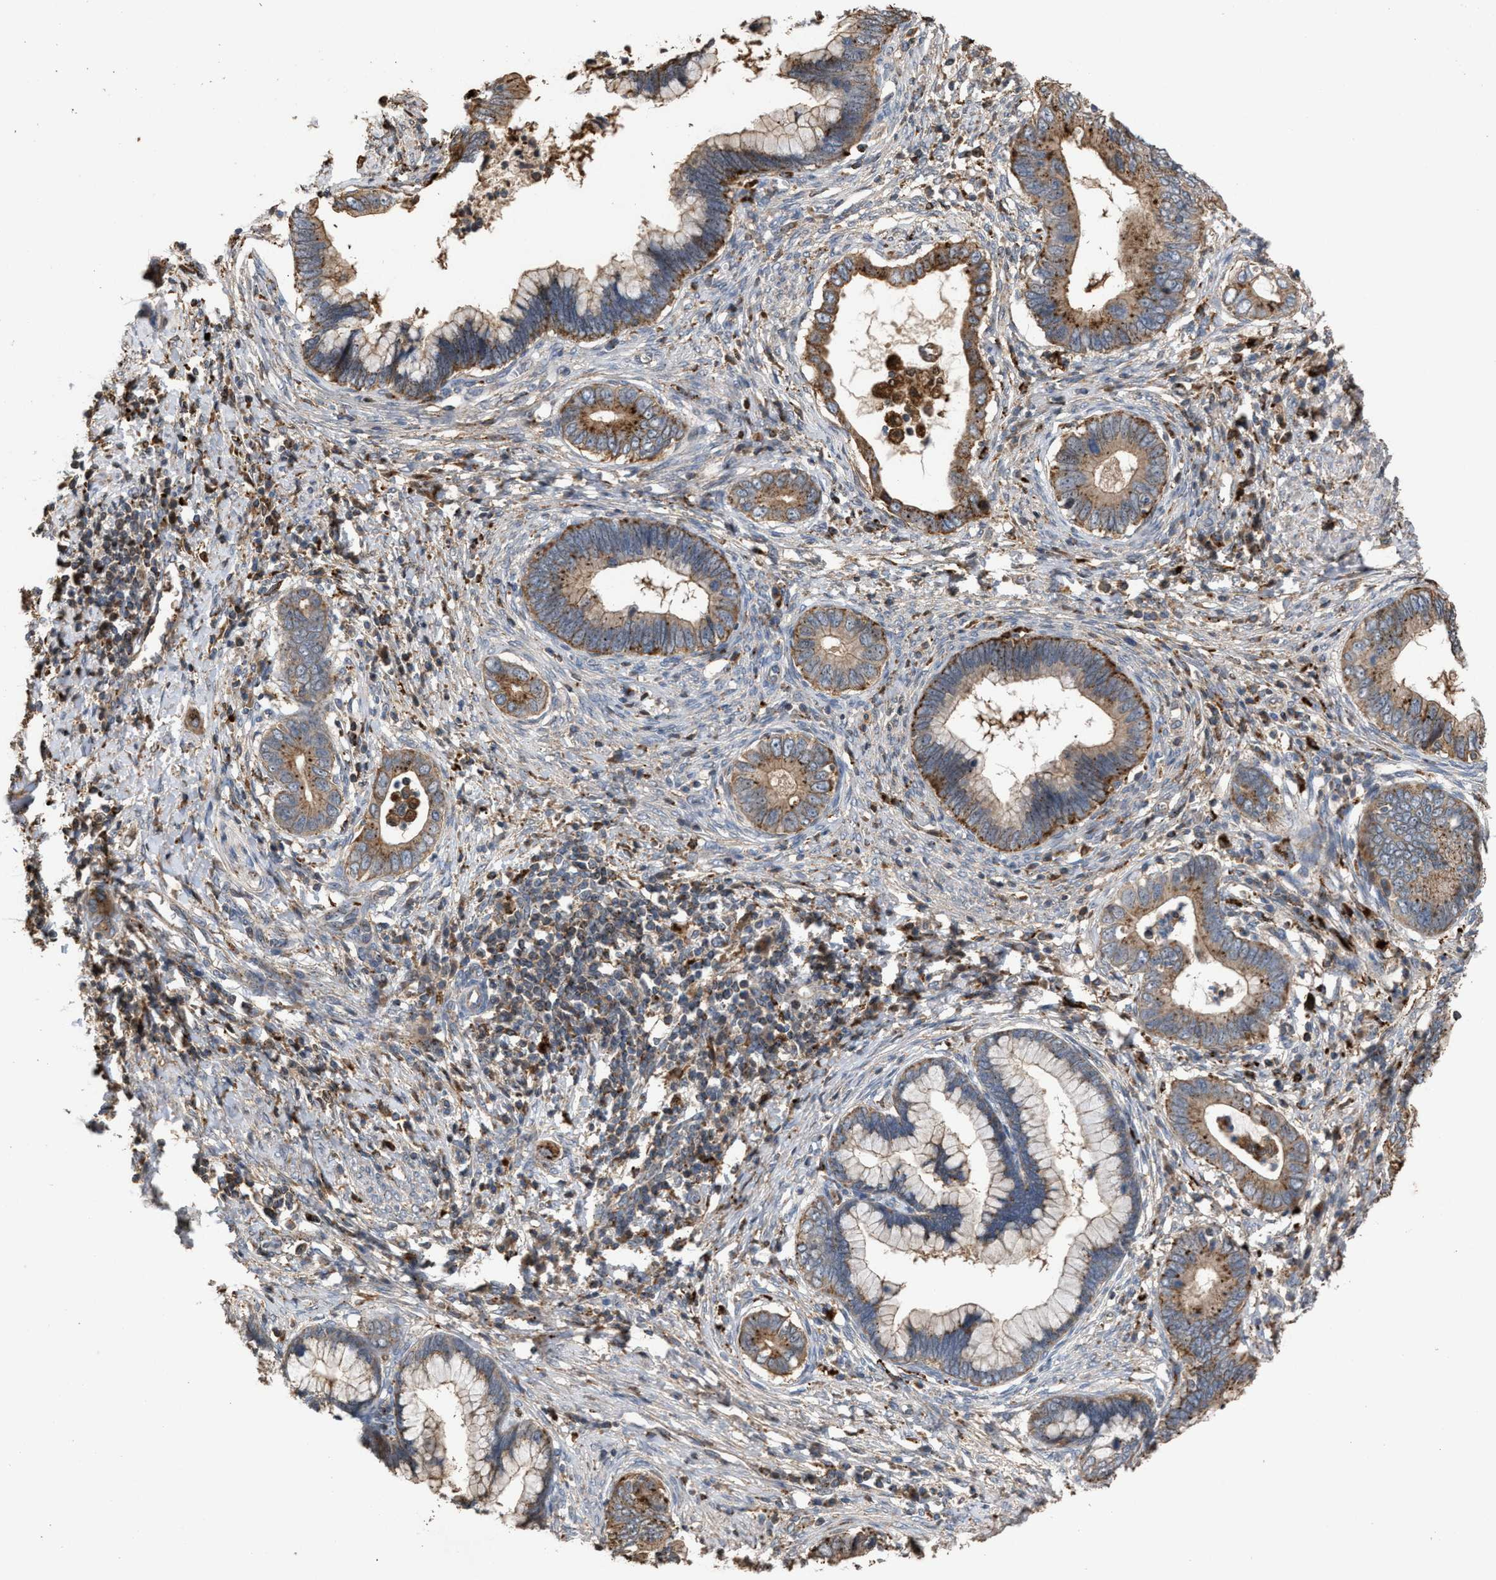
{"staining": {"intensity": "moderate", "quantity": ">75%", "location": "cytoplasmic/membranous"}, "tissue": "cervical cancer", "cell_type": "Tumor cells", "image_type": "cancer", "snomed": [{"axis": "morphology", "description": "Adenocarcinoma, NOS"}, {"axis": "topography", "description": "Cervix"}], "caption": "Moderate cytoplasmic/membranous protein staining is appreciated in approximately >75% of tumor cells in cervical adenocarcinoma. The protein of interest is shown in brown color, while the nuclei are stained blue.", "gene": "ELMO3", "patient": {"sex": "female", "age": 44}}